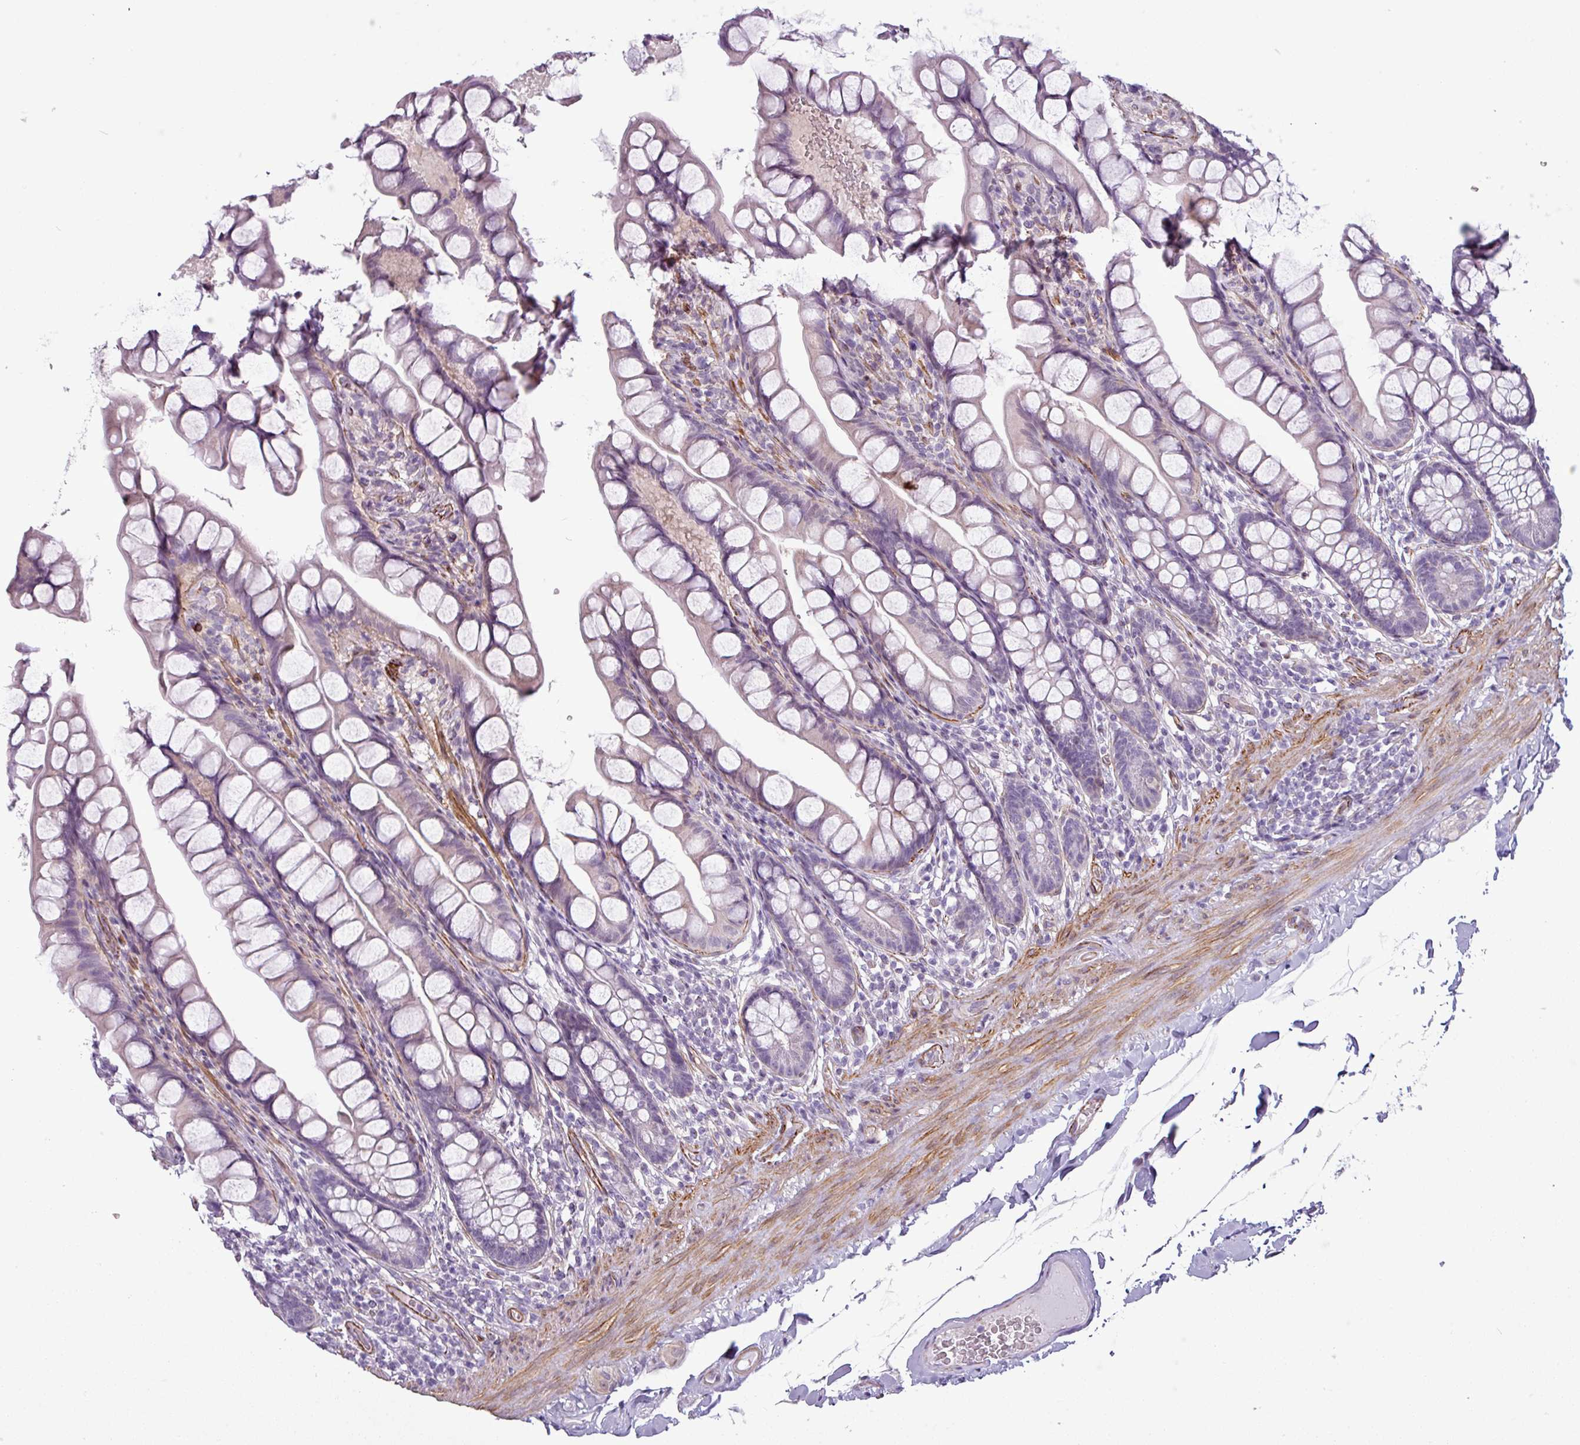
{"staining": {"intensity": "negative", "quantity": "none", "location": "none"}, "tissue": "small intestine", "cell_type": "Glandular cells", "image_type": "normal", "snomed": [{"axis": "morphology", "description": "Normal tissue, NOS"}, {"axis": "topography", "description": "Small intestine"}], "caption": "The image demonstrates no significant positivity in glandular cells of small intestine. (Brightfield microscopy of DAB IHC at high magnification).", "gene": "ATP10A", "patient": {"sex": "male", "age": 70}}